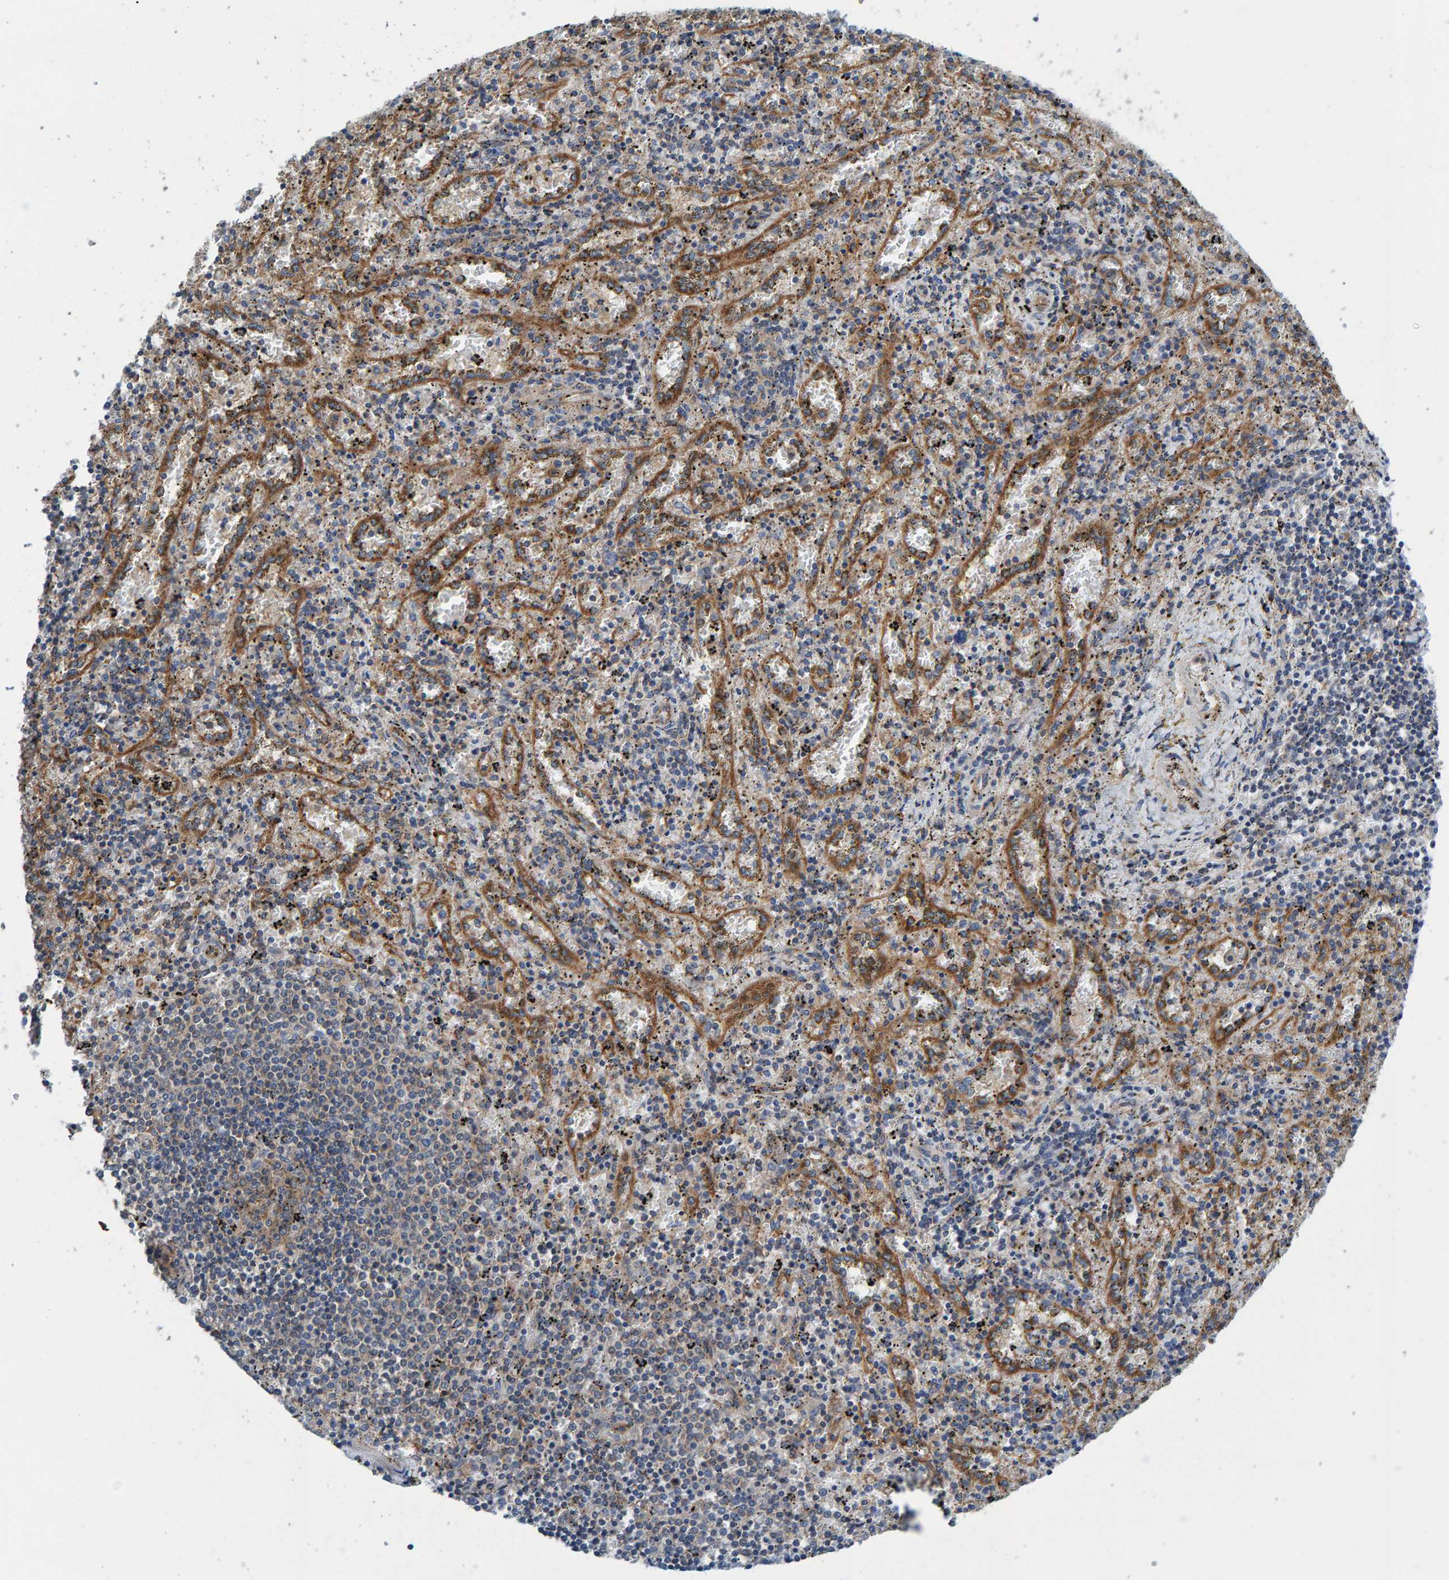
{"staining": {"intensity": "moderate", "quantity": "25%-75%", "location": "cytoplasmic/membranous"}, "tissue": "spleen", "cell_type": "Cells in red pulp", "image_type": "normal", "snomed": [{"axis": "morphology", "description": "Normal tissue, NOS"}, {"axis": "topography", "description": "Spleen"}], "caption": "Immunohistochemical staining of unremarkable human spleen shows 25%-75% levels of moderate cytoplasmic/membranous protein expression in approximately 25%-75% of cells in red pulp. Immunohistochemistry (ihc) stains the protein in brown and the nuclei are stained blue.", "gene": "MKLN1", "patient": {"sex": "male", "age": 11}}